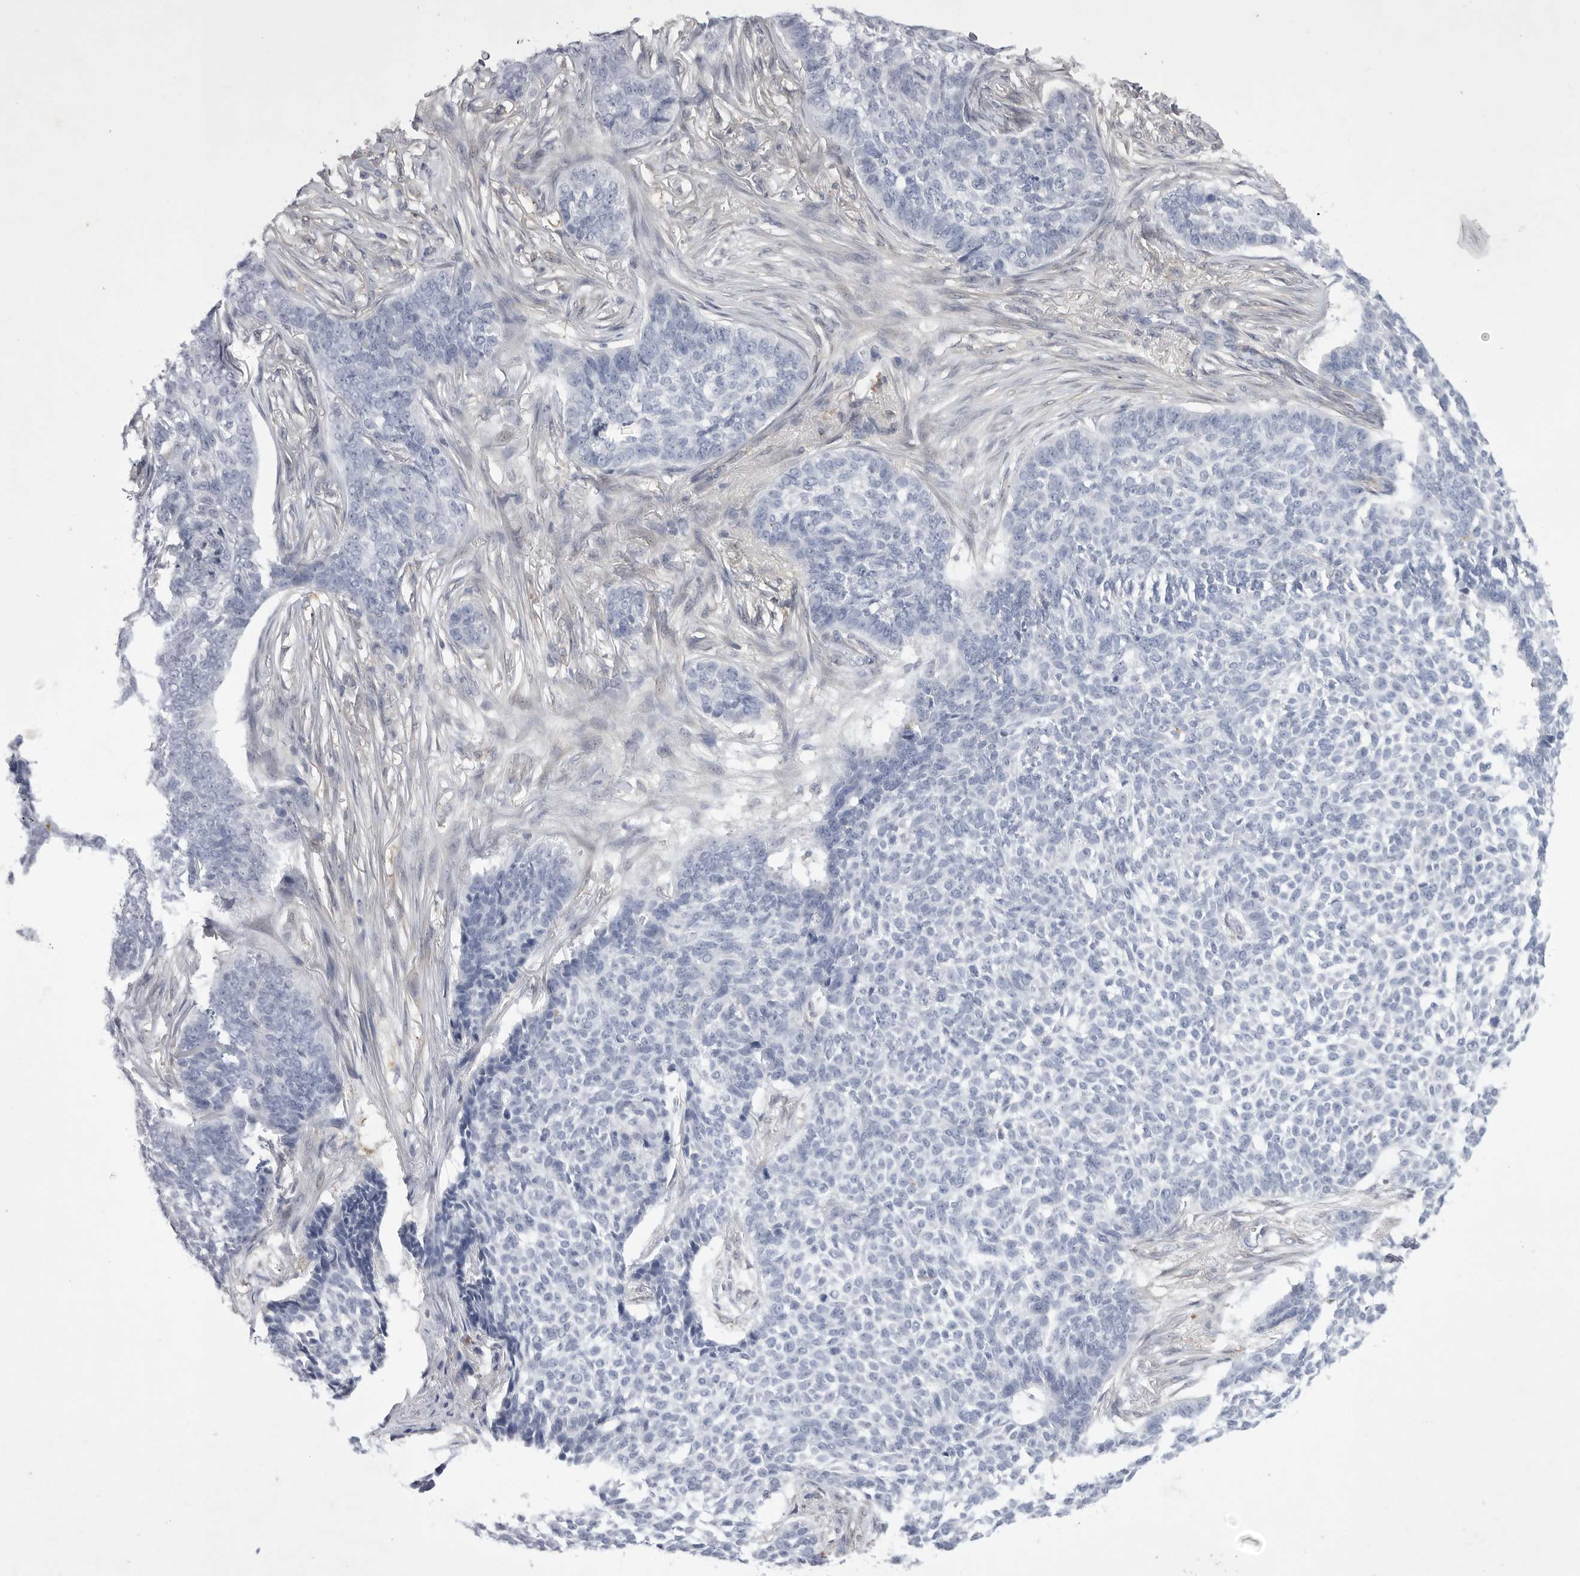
{"staining": {"intensity": "negative", "quantity": "none", "location": "none"}, "tissue": "skin cancer", "cell_type": "Tumor cells", "image_type": "cancer", "snomed": [{"axis": "morphology", "description": "Basal cell carcinoma"}, {"axis": "topography", "description": "Skin"}], "caption": "Tumor cells show no significant positivity in skin cancer (basal cell carcinoma).", "gene": "SIGLEC10", "patient": {"sex": "male", "age": 85}}